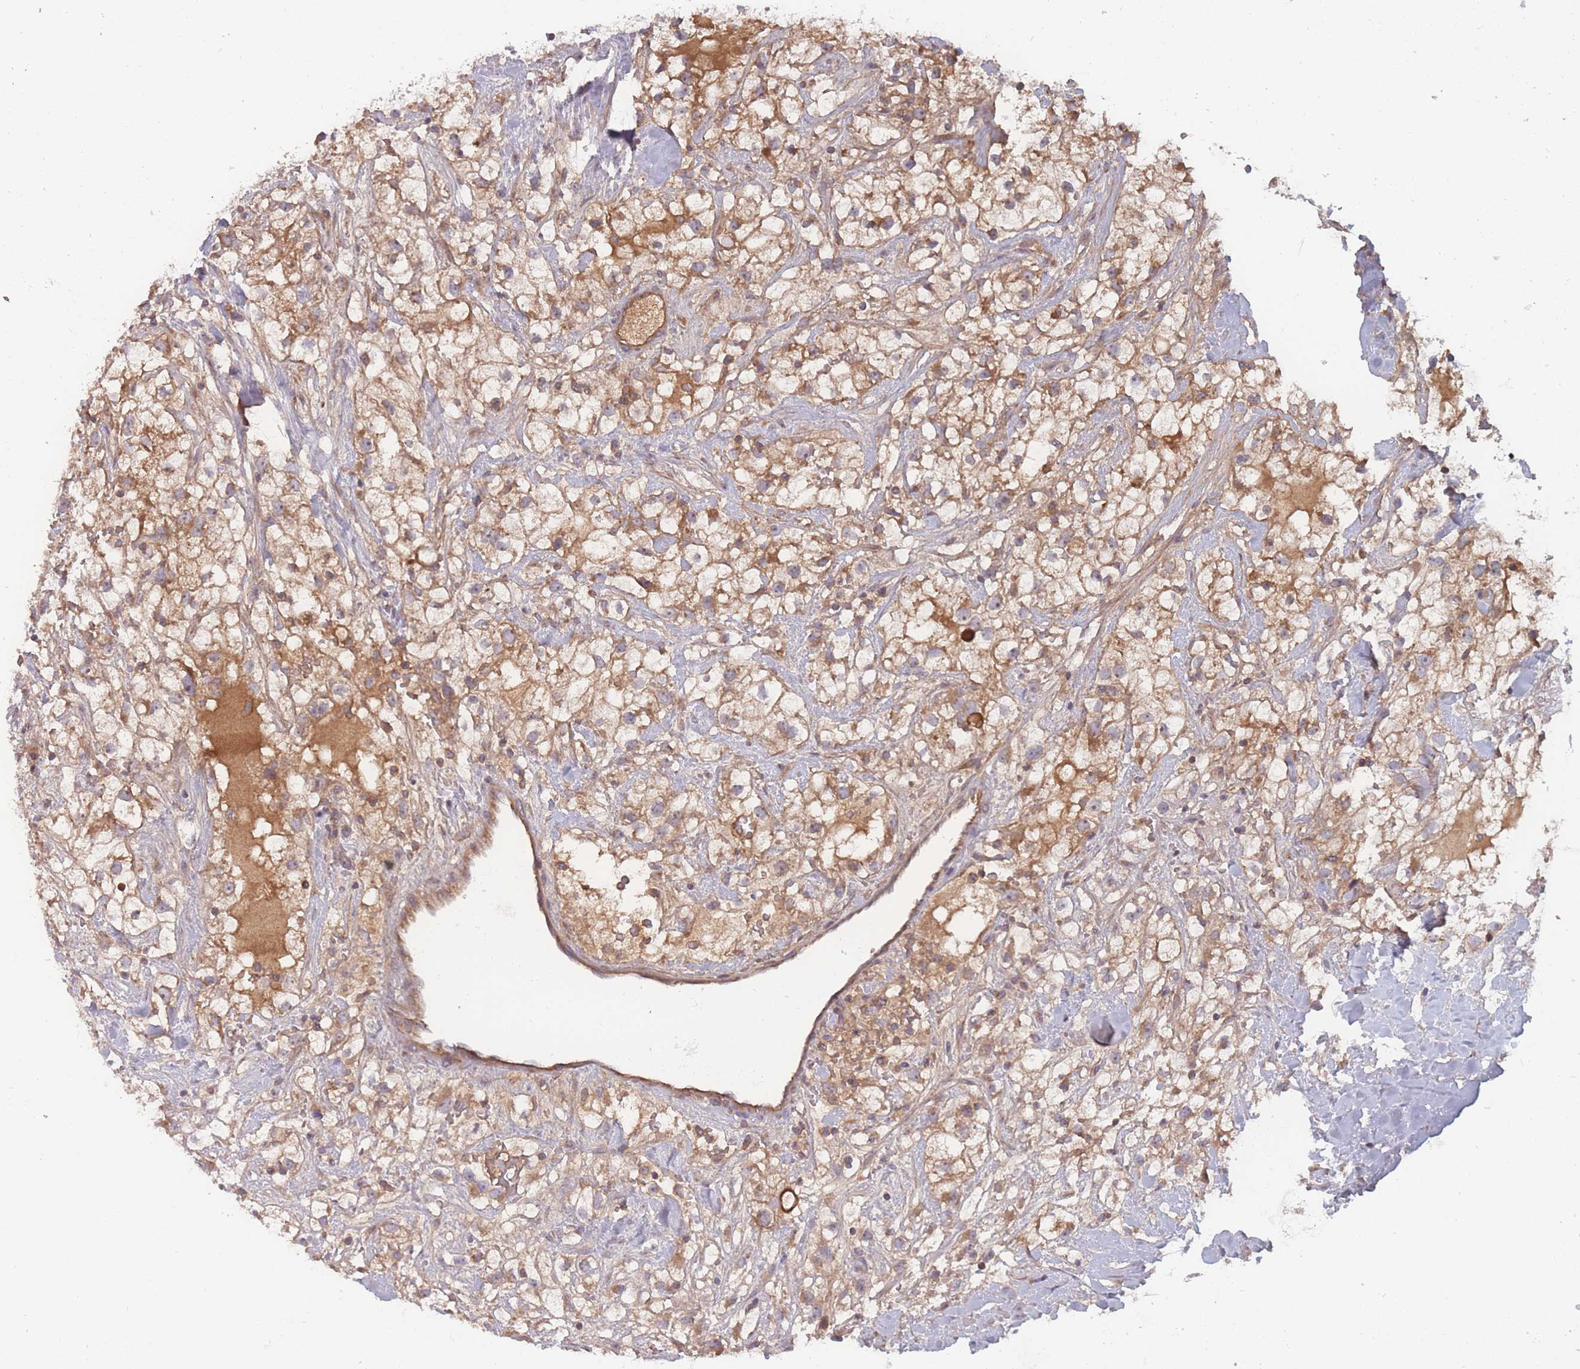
{"staining": {"intensity": "moderate", "quantity": ">75%", "location": "cytoplasmic/membranous"}, "tissue": "renal cancer", "cell_type": "Tumor cells", "image_type": "cancer", "snomed": [{"axis": "morphology", "description": "Adenocarcinoma, NOS"}, {"axis": "topography", "description": "Kidney"}], "caption": "Moderate cytoplasmic/membranous expression for a protein is seen in about >75% of tumor cells of renal adenocarcinoma using immunohistochemistry.", "gene": "ATP5MG", "patient": {"sex": "male", "age": 59}}